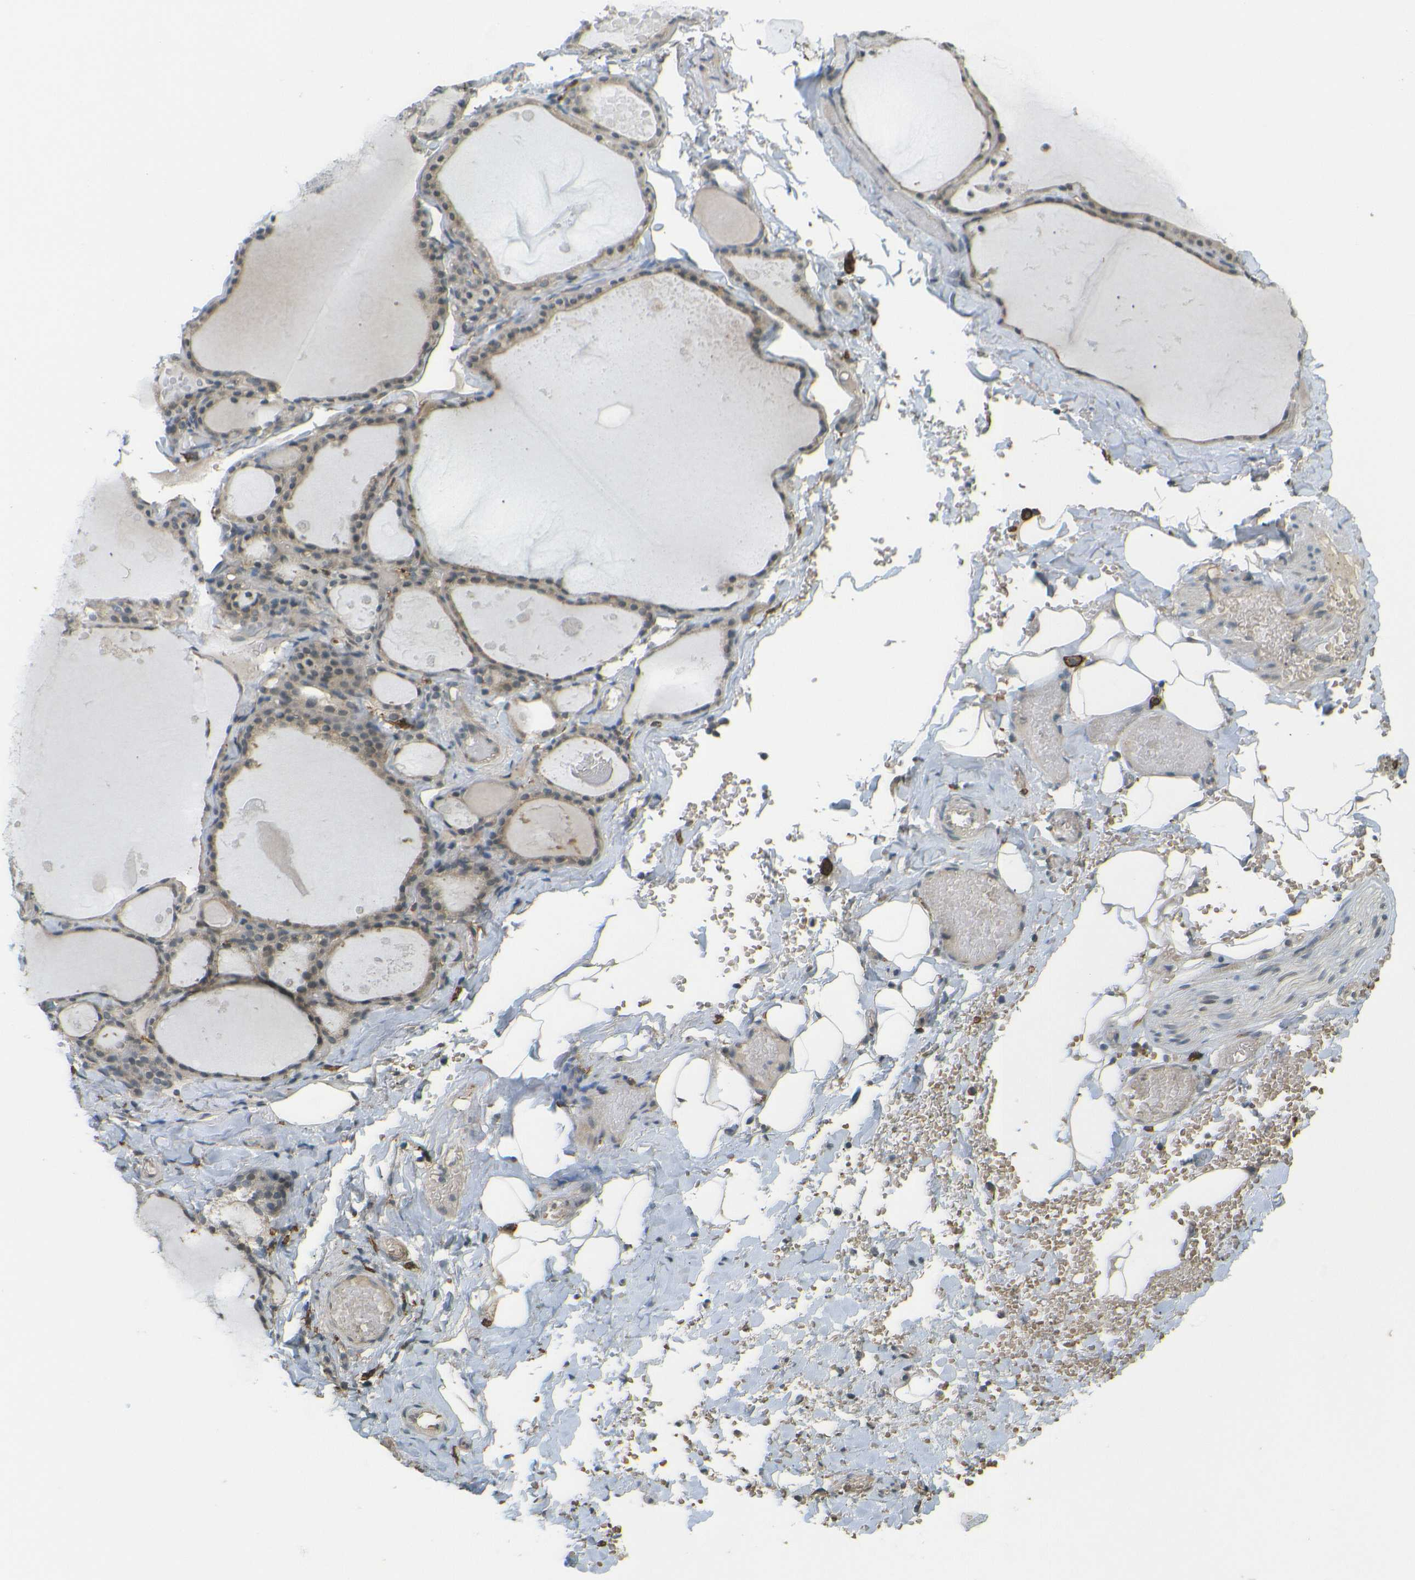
{"staining": {"intensity": "moderate", "quantity": ">75%", "location": "cytoplasmic/membranous"}, "tissue": "thyroid gland", "cell_type": "Glandular cells", "image_type": "normal", "snomed": [{"axis": "morphology", "description": "Normal tissue, NOS"}, {"axis": "topography", "description": "Thyroid gland"}], "caption": "Immunohistochemical staining of benign thyroid gland reveals >75% levels of moderate cytoplasmic/membranous protein expression in about >75% of glandular cells. The protein of interest is stained brown, and the nuclei are stained in blue (DAB (3,3'-diaminobenzidine) IHC with brightfield microscopy, high magnification).", "gene": "DAB2", "patient": {"sex": "male", "age": 56}}